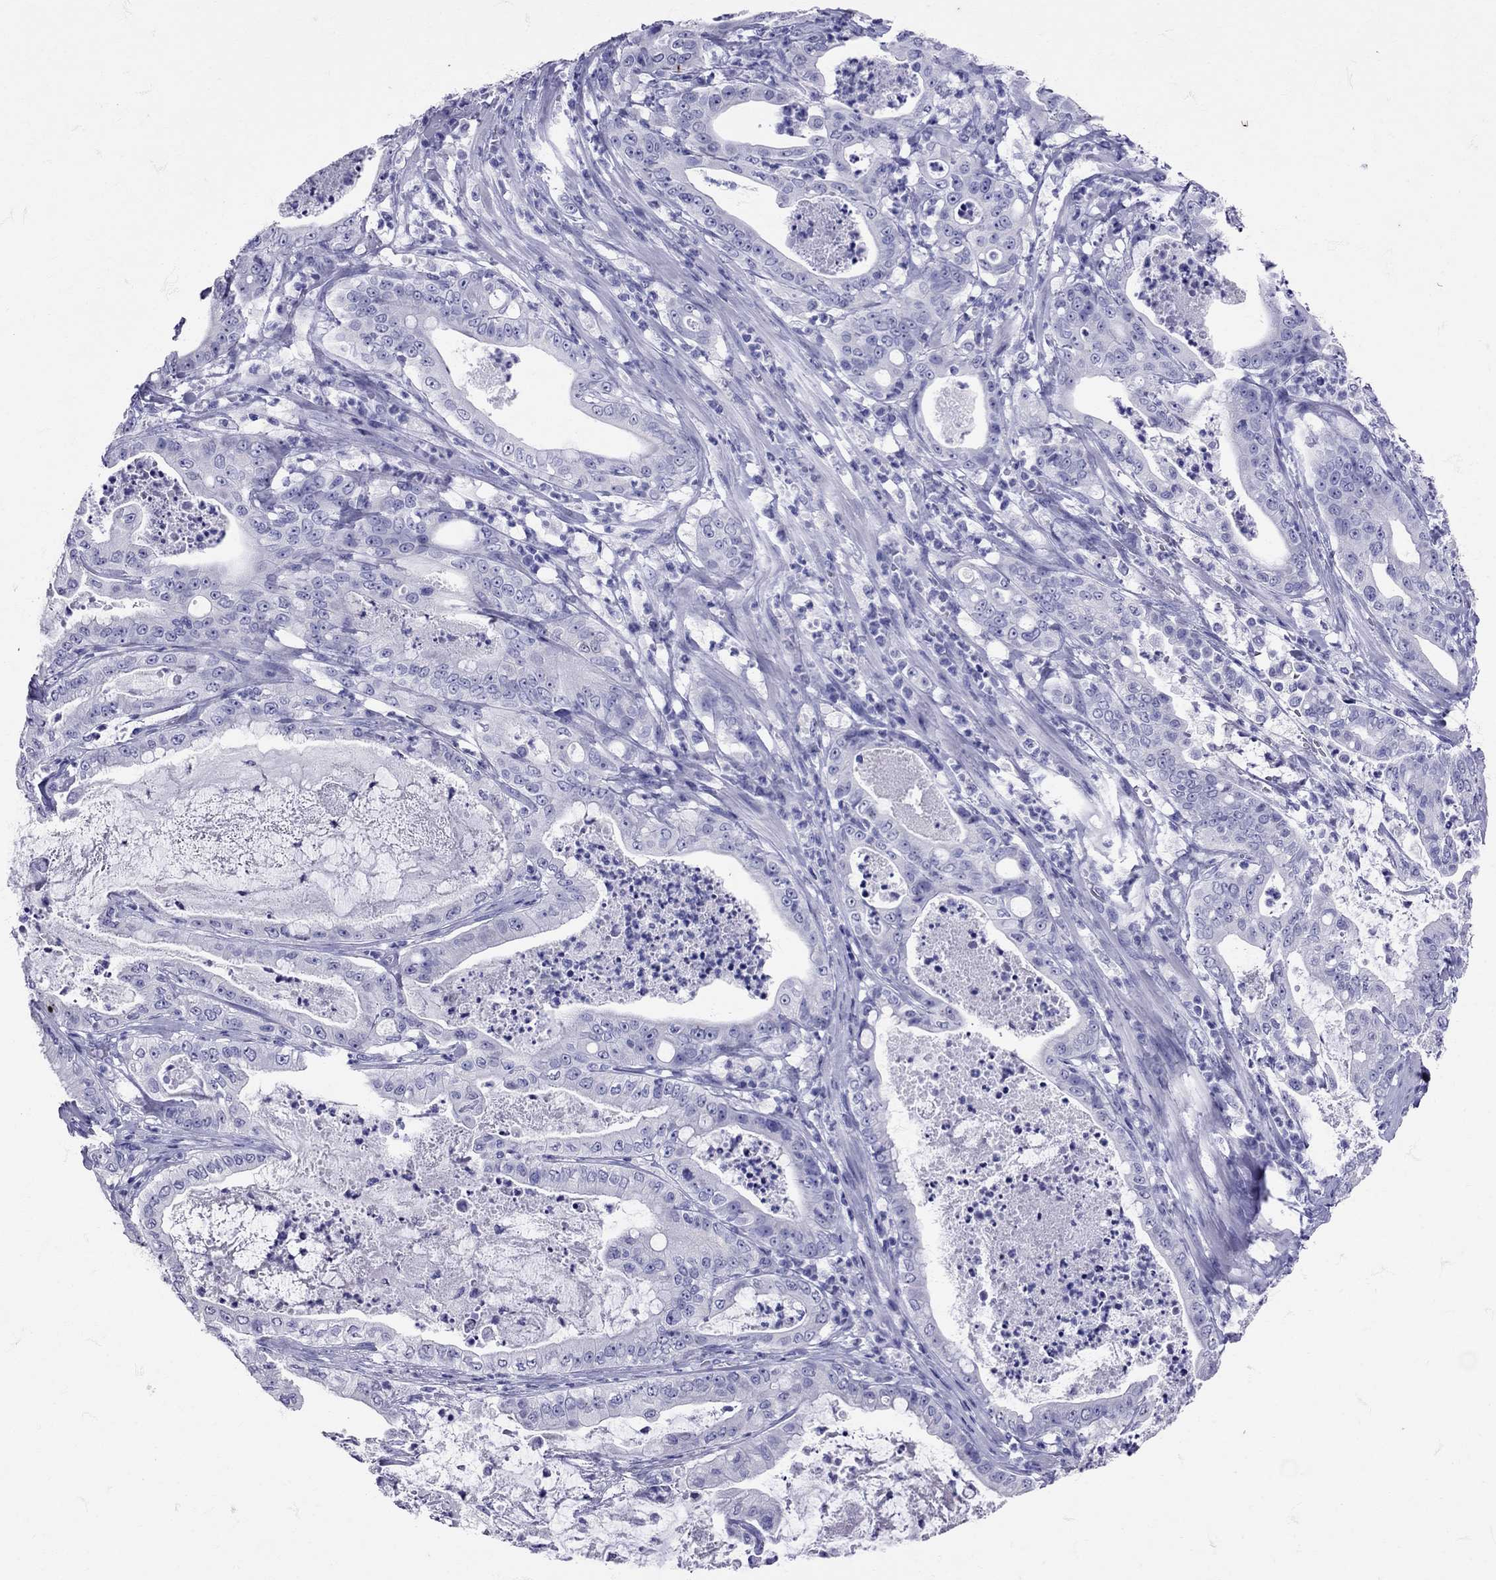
{"staining": {"intensity": "negative", "quantity": "none", "location": "none"}, "tissue": "pancreatic cancer", "cell_type": "Tumor cells", "image_type": "cancer", "snomed": [{"axis": "morphology", "description": "Adenocarcinoma, NOS"}, {"axis": "topography", "description": "Pancreas"}], "caption": "Tumor cells show no significant protein expression in adenocarcinoma (pancreatic).", "gene": "AVP", "patient": {"sex": "male", "age": 71}}